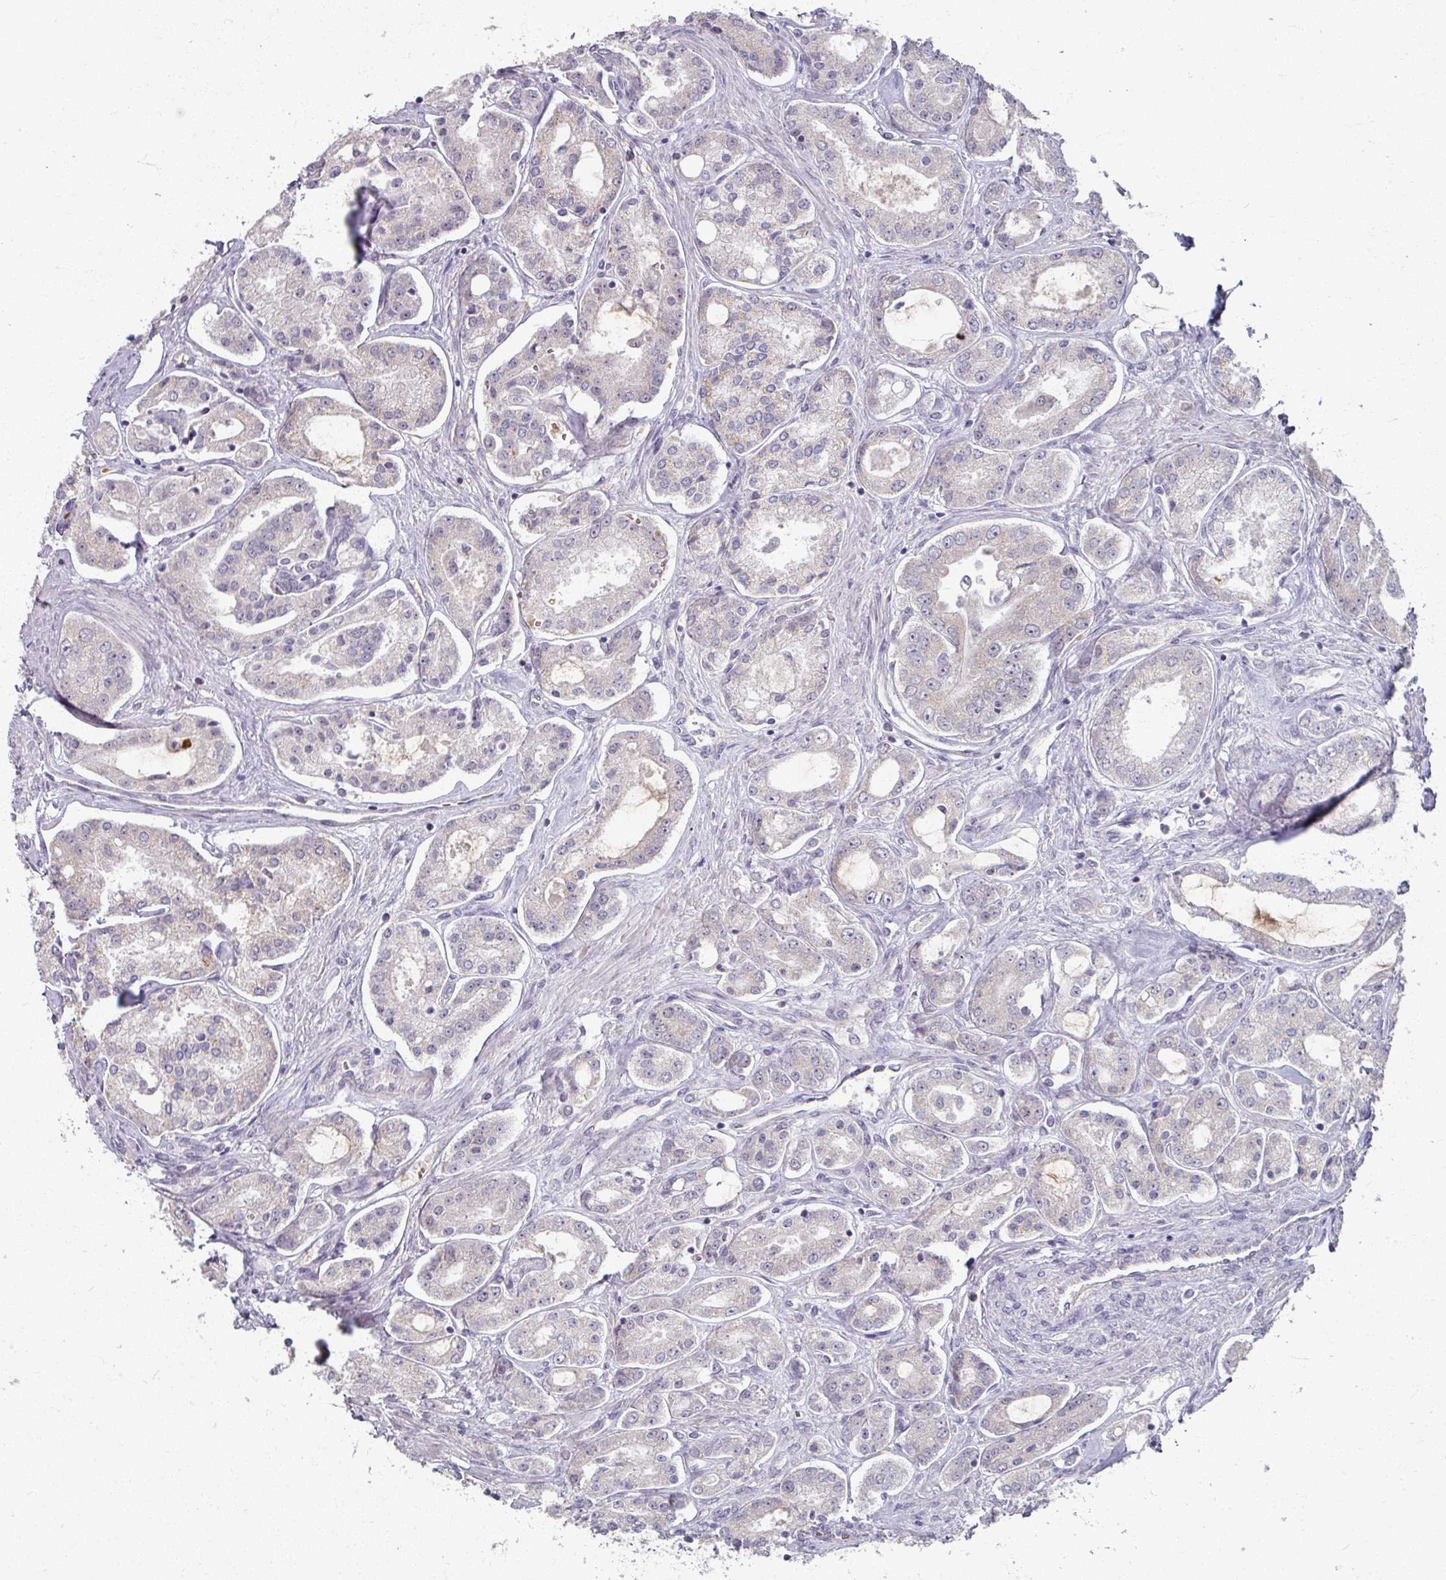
{"staining": {"intensity": "negative", "quantity": "none", "location": "none"}, "tissue": "prostate cancer", "cell_type": "Tumor cells", "image_type": "cancer", "snomed": [{"axis": "morphology", "description": "Adenocarcinoma, Low grade"}, {"axis": "topography", "description": "Prostate"}], "caption": "This photomicrograph is of prostate cancer (adenocarcinoma (low-grade)) stained with immunohistochemistry to label a protein in brown with the nuclei are counter-stained blue. There is no staining in tumor cells.", "gene": "KMT5C", "patient": {"sex": "male", "age": 68}}